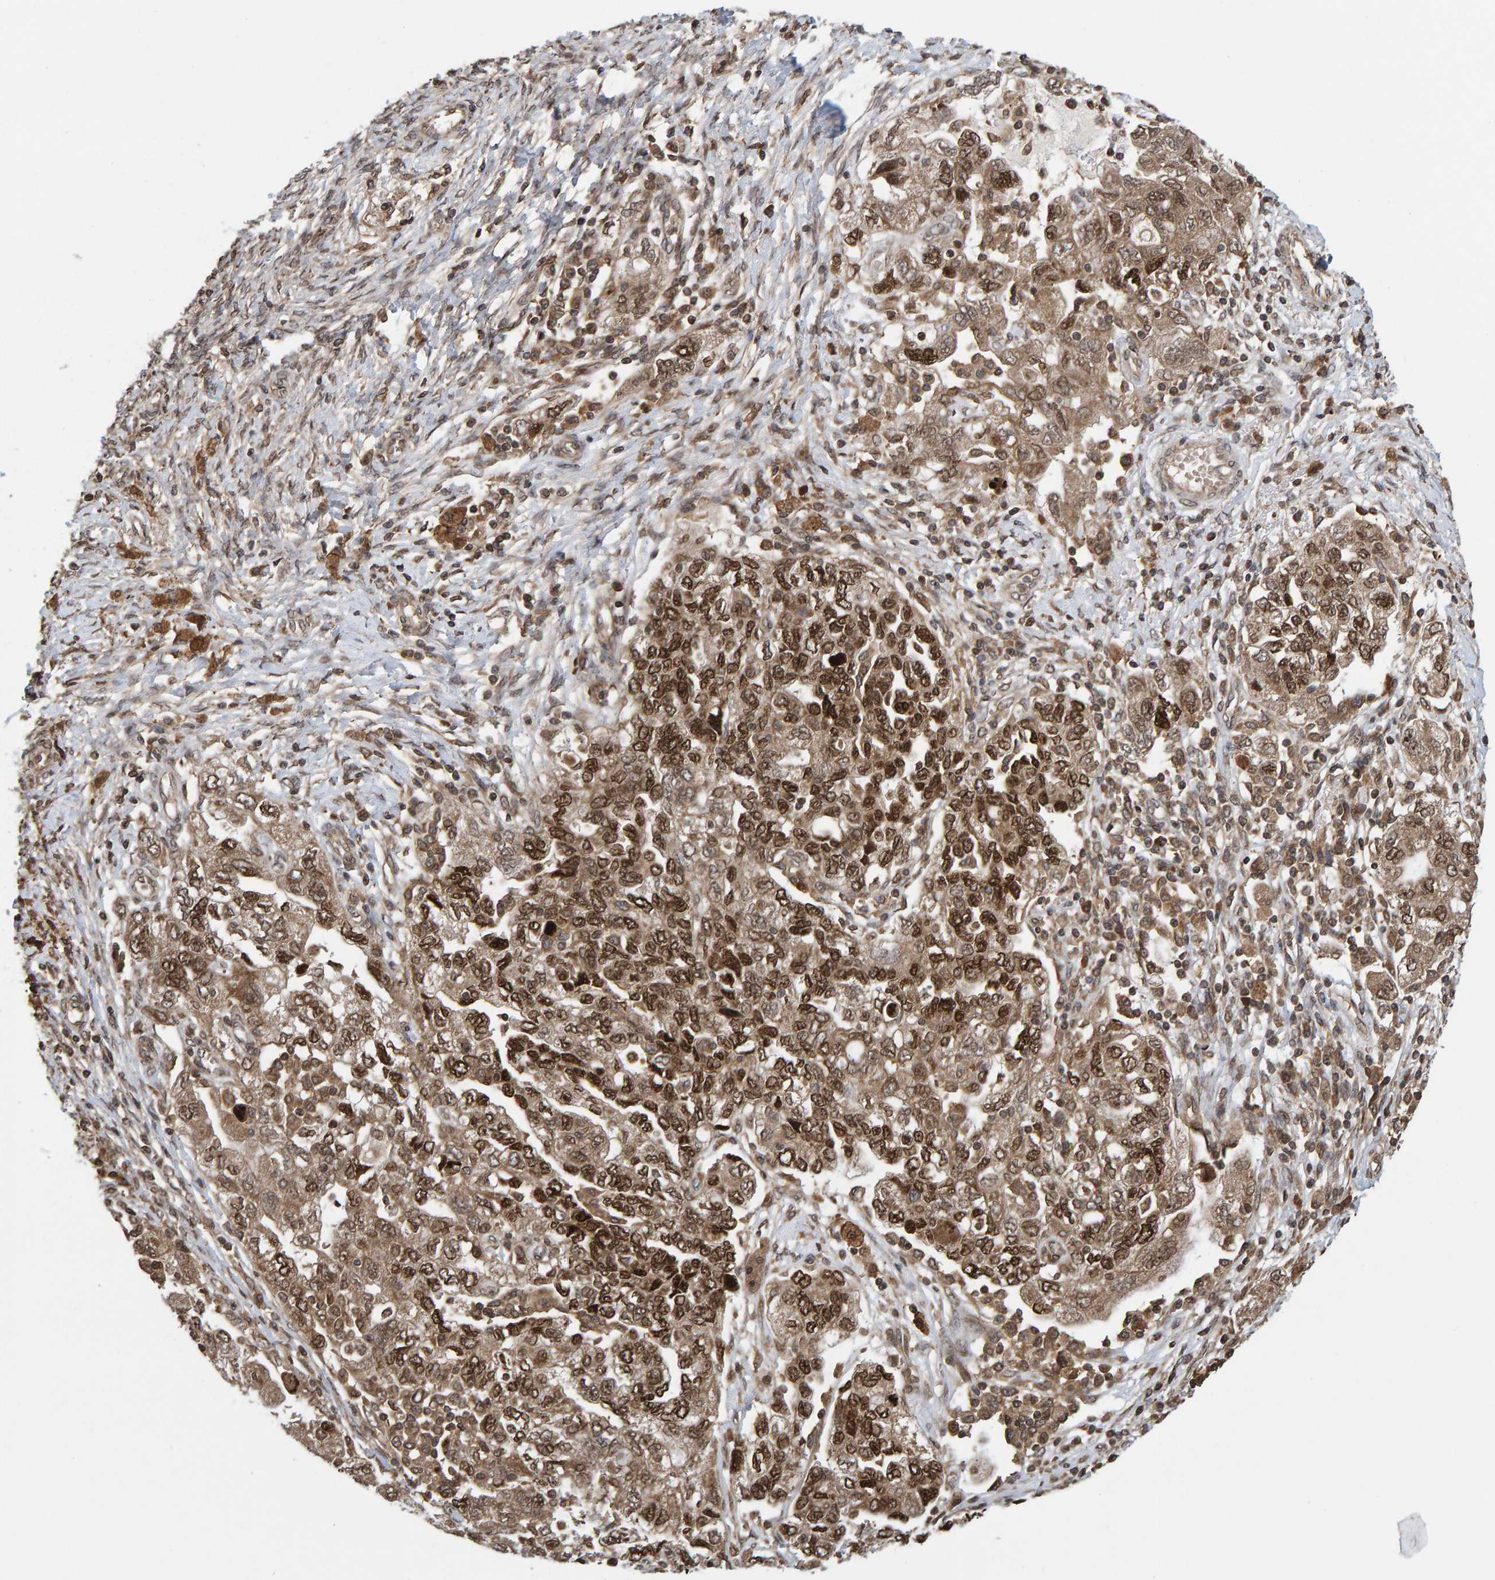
{"staining": {"intensity": "moderate", "quantity": ">75%", "location": "cytoplasmic/membranous,nuclear"}, "tissue": "ovarian cancer", "cell_type": "Tumor cells", "image_type": "cancer", "snomed": [{"axis": "morphology", "description": "Carcinoma, NOS"}, {"axis": "morphology", "description": "Cystadenocarcinoma, serous, NOS"}, {"axis": "topography", "description": "Ovary"}], "caption": "Protein staining of ovarian cancer (carcinoma) tissue reveals moderate cytoplasmic/membranous and nuclear expression in approximately >75% of tumor cells. The protein of interest is shown in brown color, while the nuclei are stained blue.", "gene": "GAB2", "patient": {"sex": "female", "age": 69}}